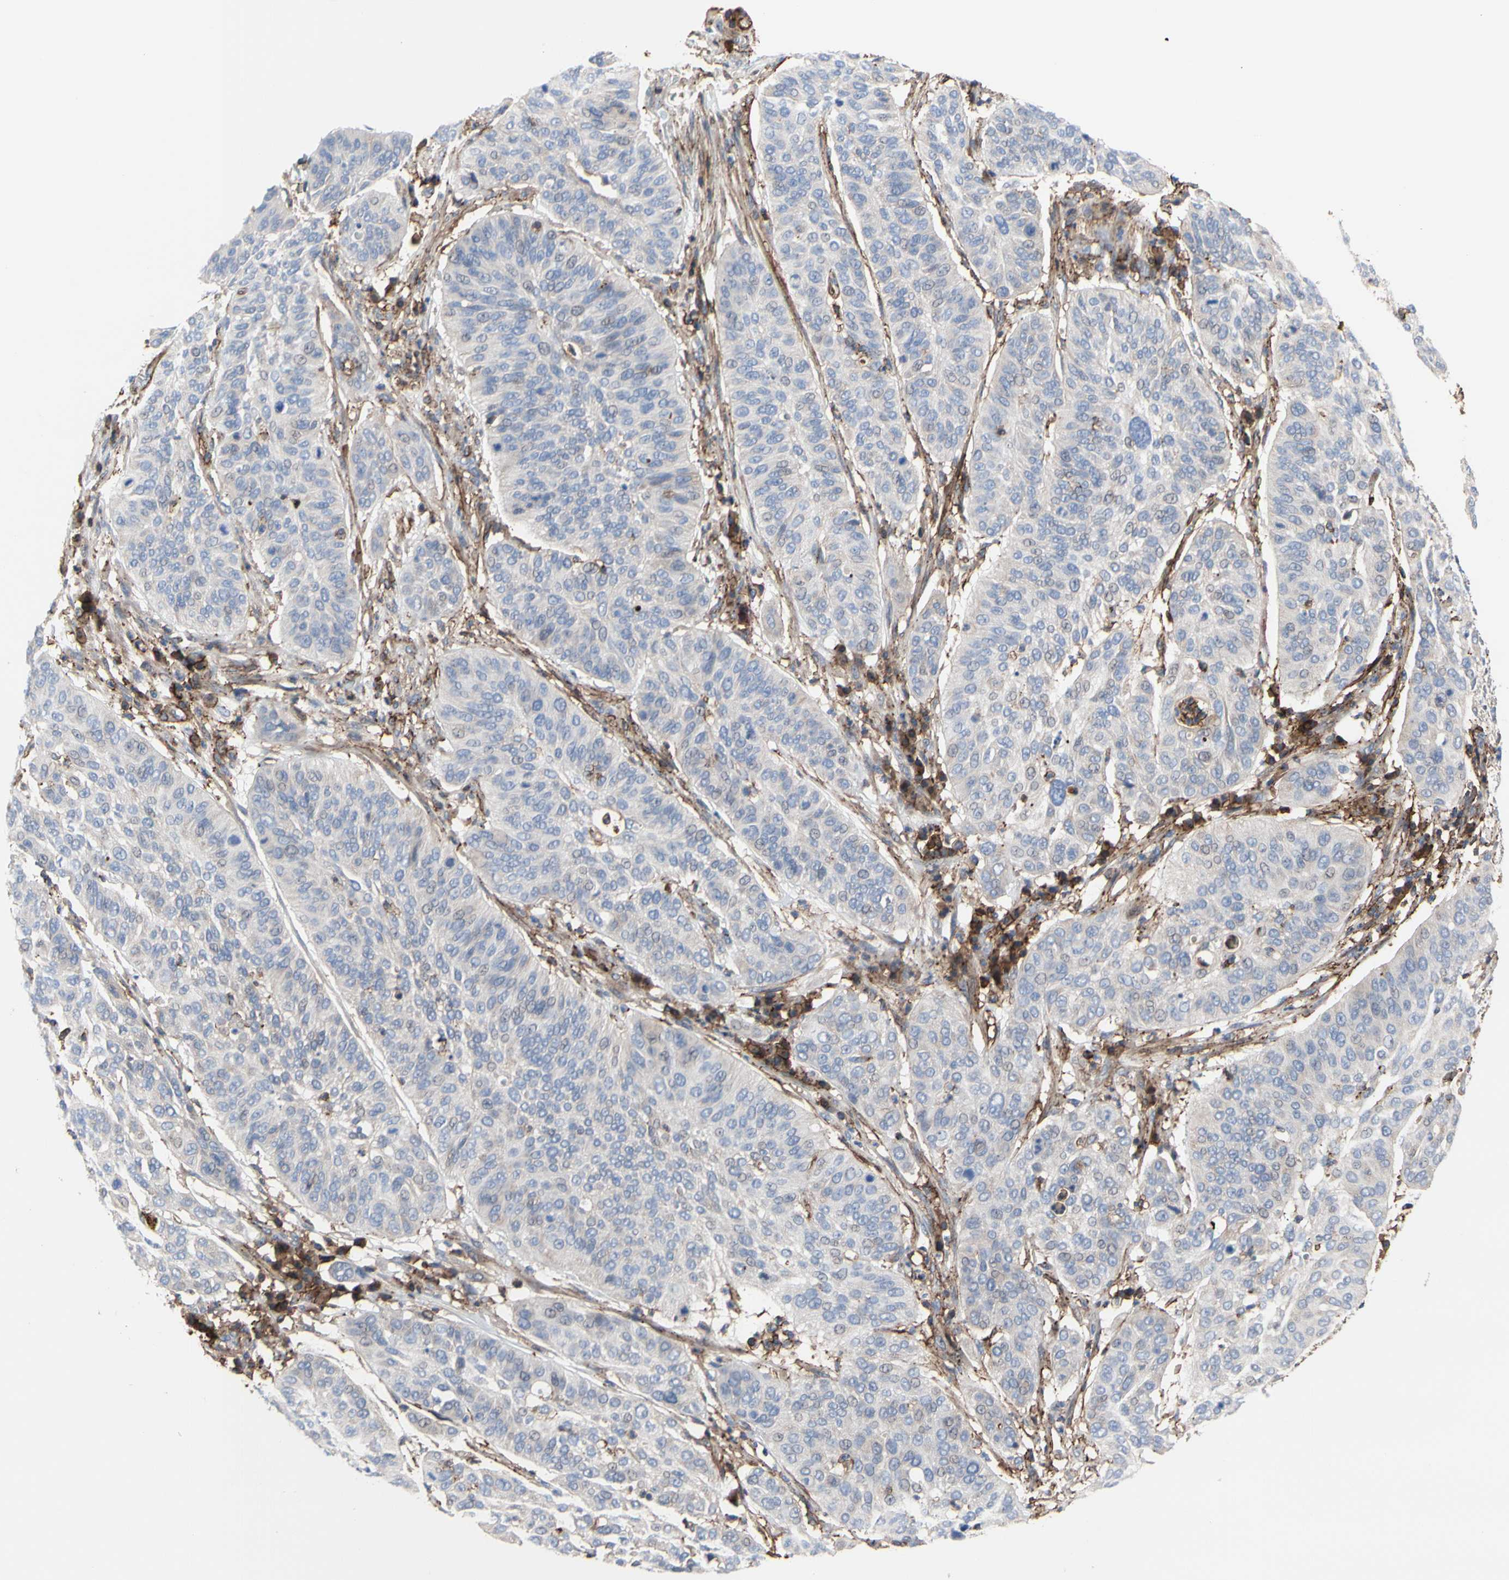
{"staining": {"intensity": "negative", "quantity": "none", "location": "none"}, "tissue": "cervical cancer", "cell_type": "Tumor cells", "image_type": "cancer", "snomed": [{"axis": "morphology", "description": "Squamous cell carcinoma, NOS"}, {"axis": "topography", "description": "Cervix"}], "caption": "Immunohistochemistry histopathology image of cervical cancer stained for a protein (brown), which demonstrates no expression in tumor cells. Nuclei are stained in blue.", "gene": "ANXA6", "patient": {"sex": "female", "age": 39}}